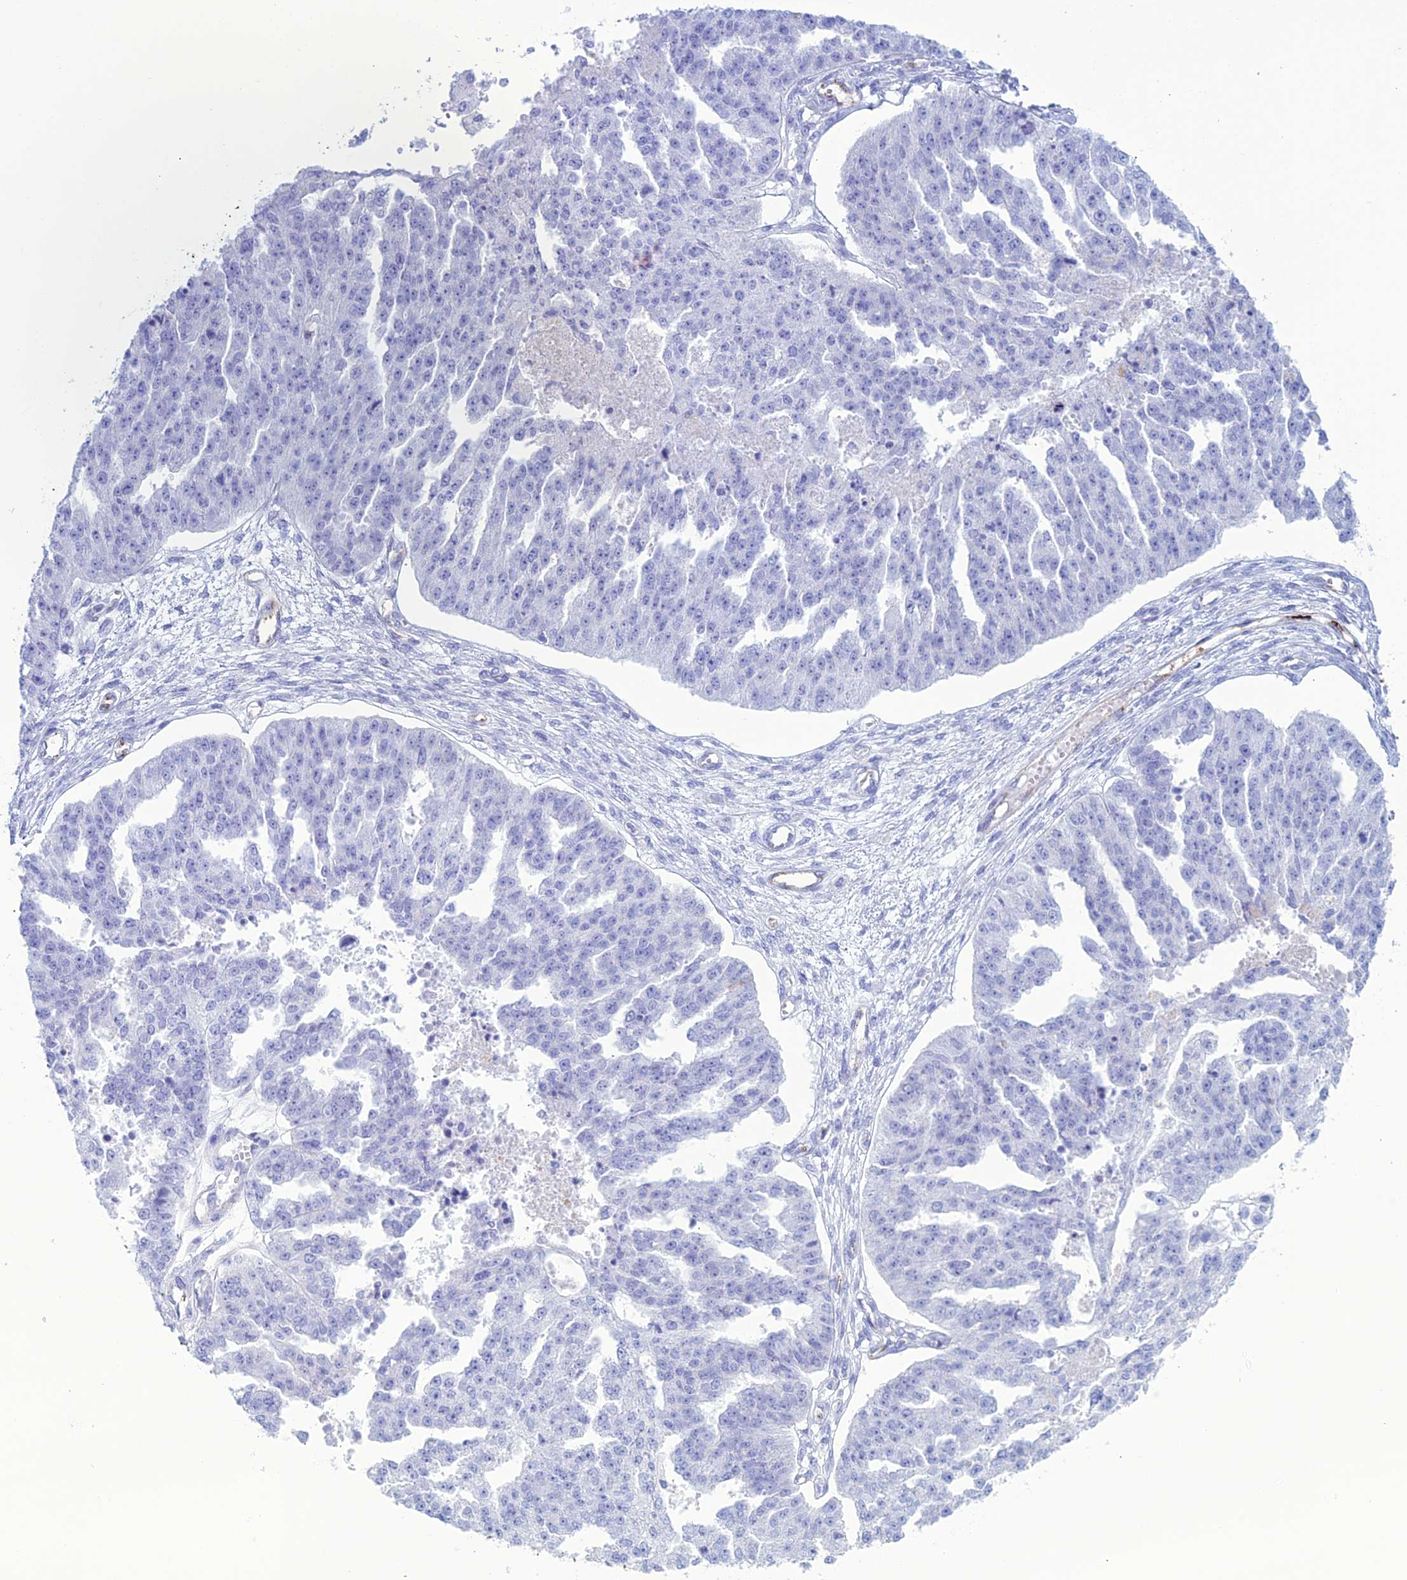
{"staining": {"intensity": "negative", "quantity": "none", "location": "none"}, "tissue": "ovarian cancer", "cell_type": "Tumor cells", "image_type": "cancer", "snomed": [{"axis": "morphology", "description": "Cystadenocarcinoma, serous, NOS"}, {"axis": "topography", "description": "Ovary"}], "caption": "Immunohistochemistry of human serous cystadenocarcinoma (ovarian) displays no positivity in tumor cells.", "gene": "CDC42EP5", "patient": {"sex": "female", "age": 58}}